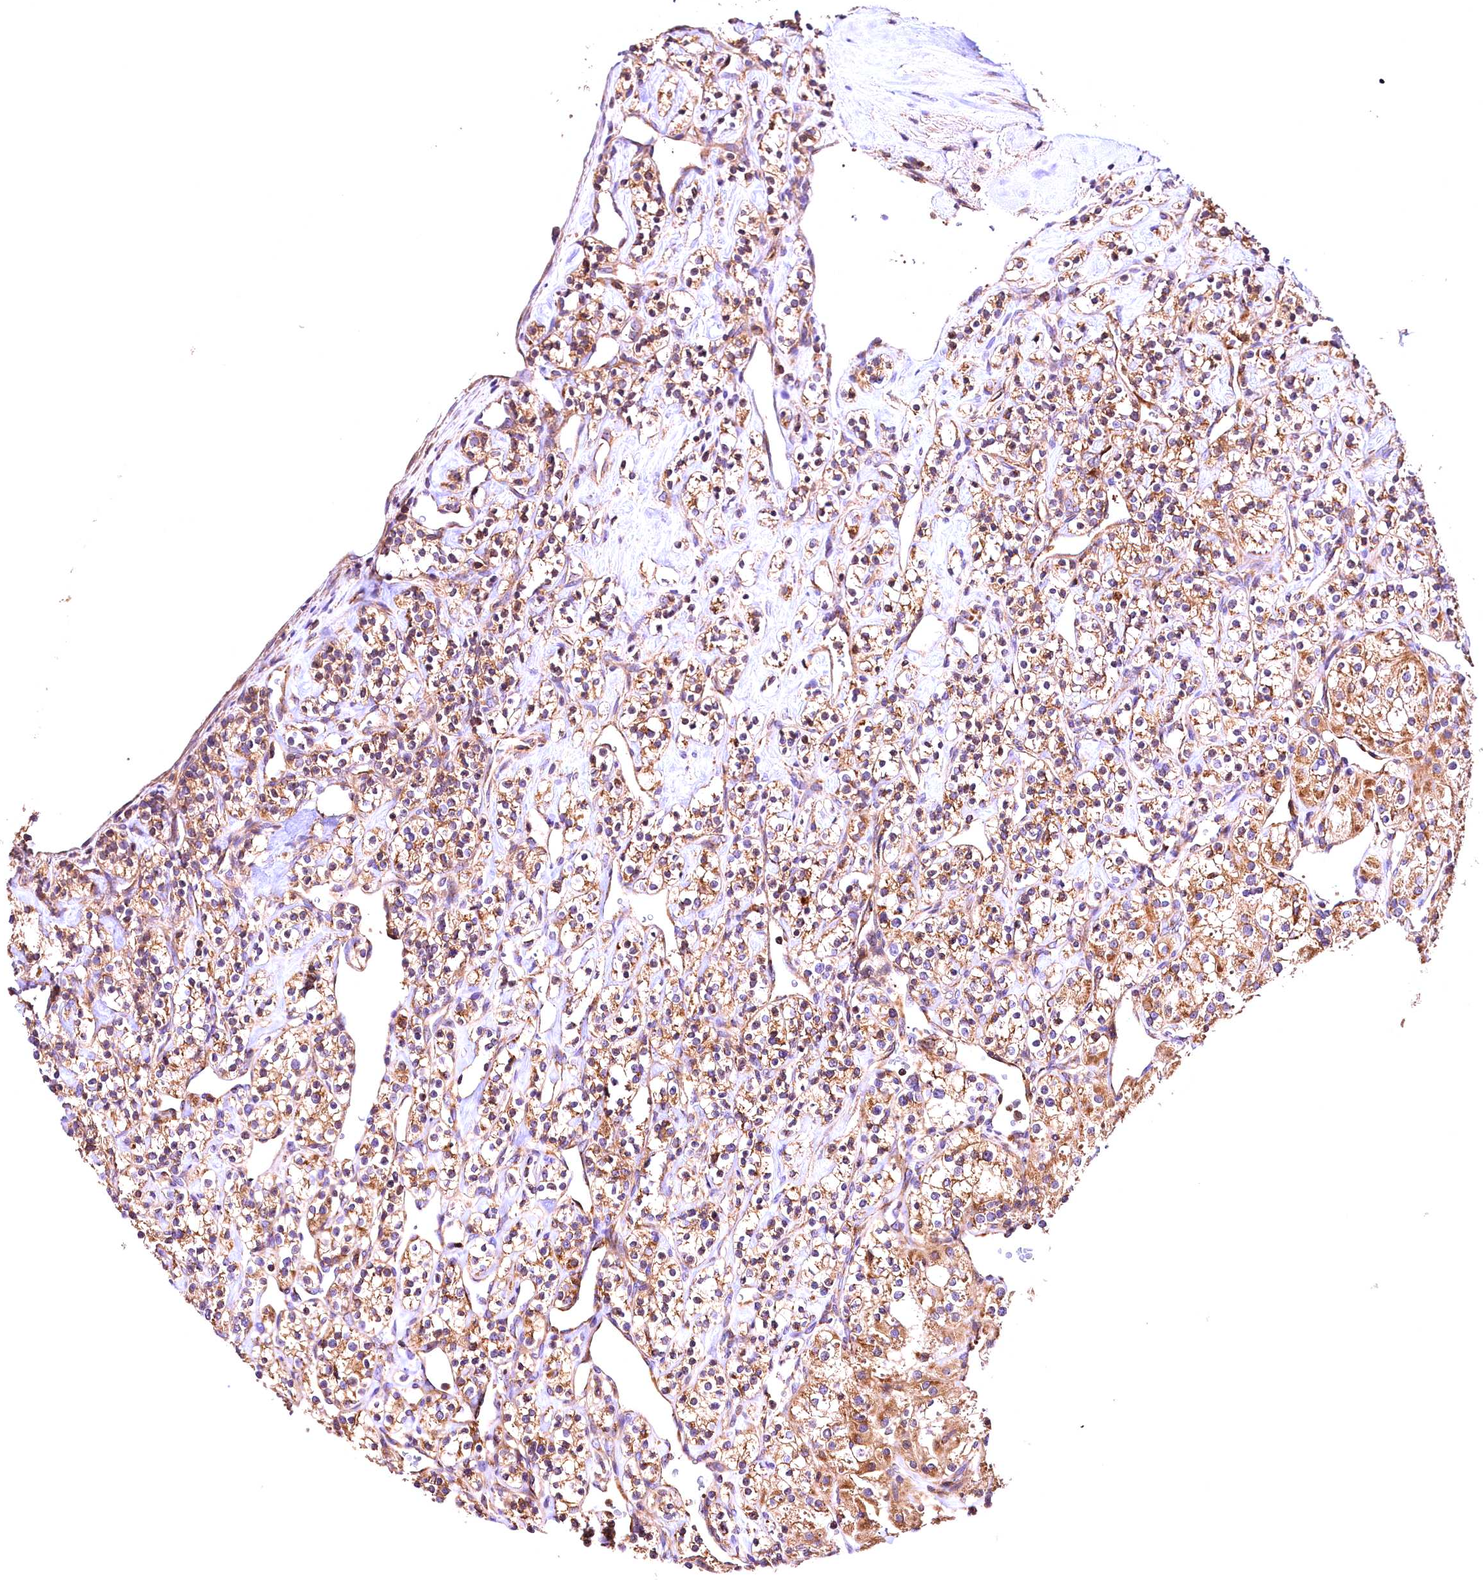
{"staining": {"intensity": "moderate", "quantity": ">75%", "location": "cytoplasmic/membranous"}, "tissue": "renal cancer", "cell_type": "Tumor cells", "image_type": "cancer", "snomed": [{"axis": "morphology", "description": "Adenocarcinoma, NOS"}, {"axis": "topography", "description": "Kidney"}], "caption": "Immunohistochemistry of human renal cancer displays medium levels of moderate cytoplasmic/membranous expression in approximately >75% of tumor cells. The staining was performed using DAB (3,3'-diaminobenzidine), with brown indicating positive protein expression. Nuclei are stained blue with hematoxylin.", "gene": "KPTN", "patient": {"sex": "male", "age": 77}}